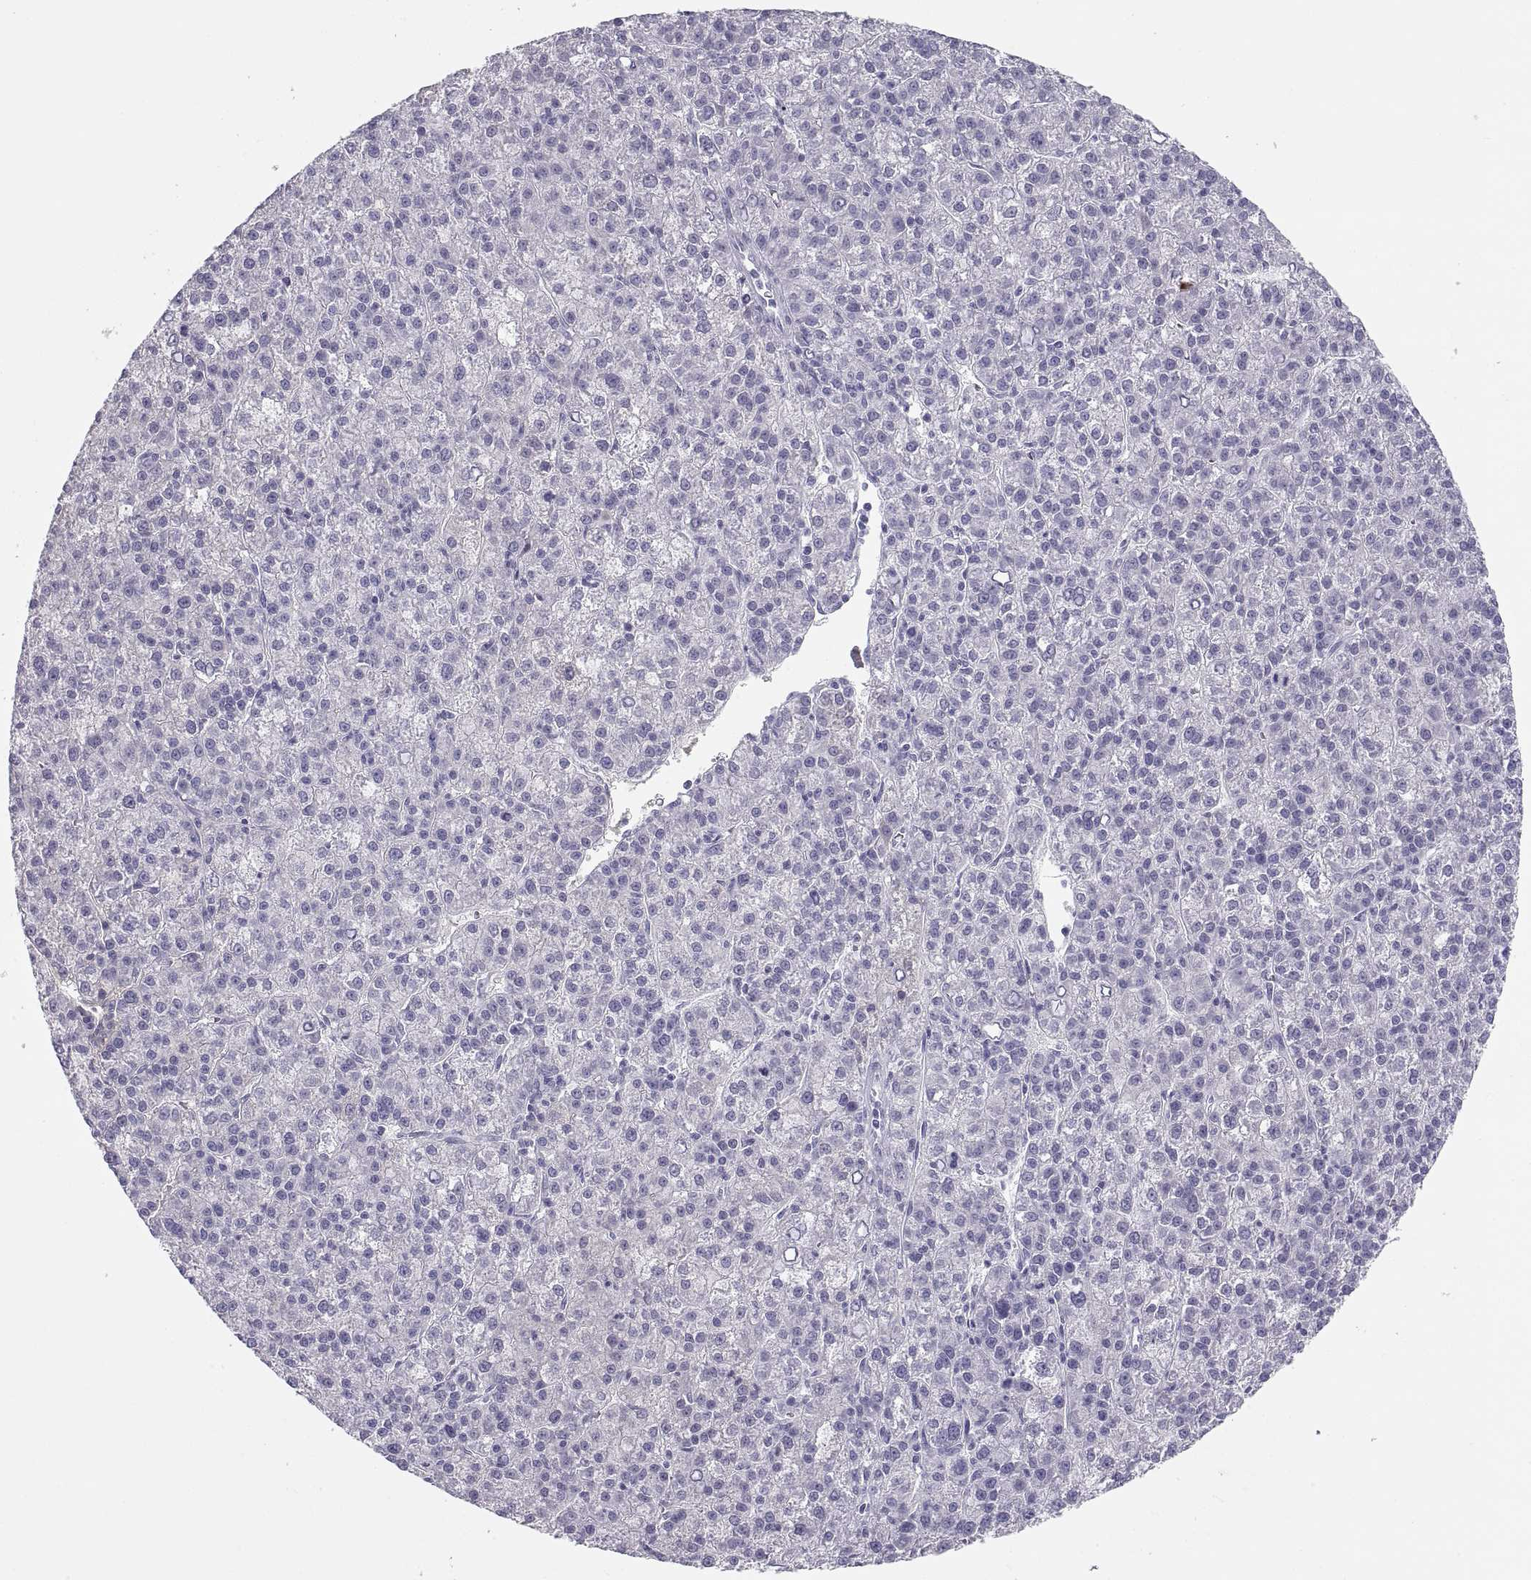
{"staining": {"intensity": "negative", "quantity": "none", "location": "none"}, "tissue": "liver cancer", "cell_type": "Tumor cells", "image_type": "cancer", "snomed": [{"axis": "morphology", "description": "Carcinoma, Hepatocellular, NOS"}, {"axis": "topography", "description": "Liver"}], "caption": "A high-resolution histopathology image shows IHC staining of liver hepatocellular carcinoma, which demonstrates no significant positivity in tumor cells. The staining is performed using DAB (3,3'-diaminobenzidine) brown chromogen with nuclei counter-stained in using hematoxylin.", "gene": "MAGEB2", "patient": {"sex": "female", "age": 60}}